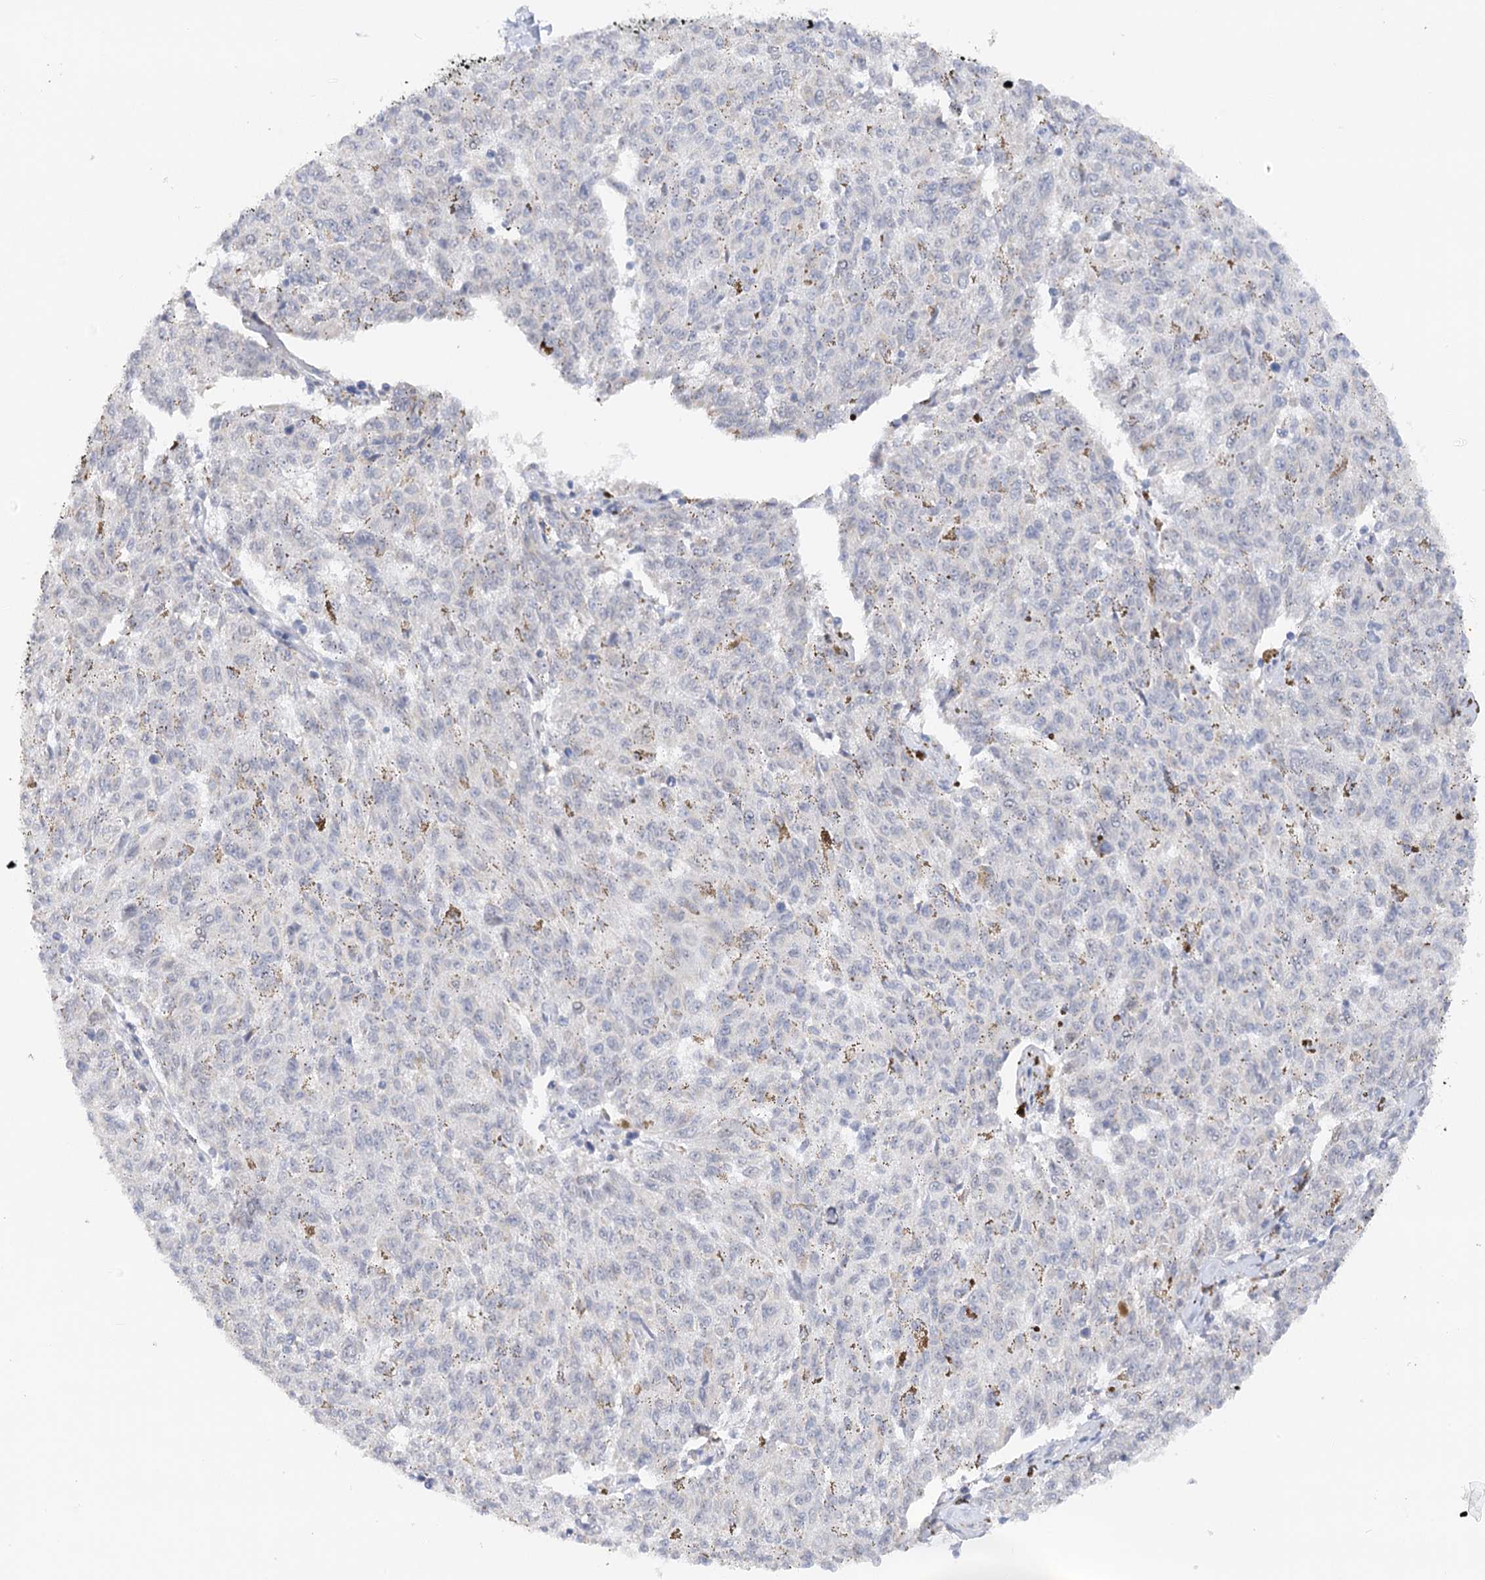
{"staining": {"intensity": "negative", "quantity": "none", "location": "none"}, "tissue": "melanoma", "cell_type": "Tumor cells", "image_type": "cancer", "snomed": [{"axis": "morphology", "description": "Malignant melanoma, NOS"}, {"axis": "topography", "description": "Skin"}], "caption": "An image of malignant melanoma stained for a protein demonstrates no brown staining in tumor cells.", "gene": "NELL2", "patient": {"sex": "female", "age": 72}}